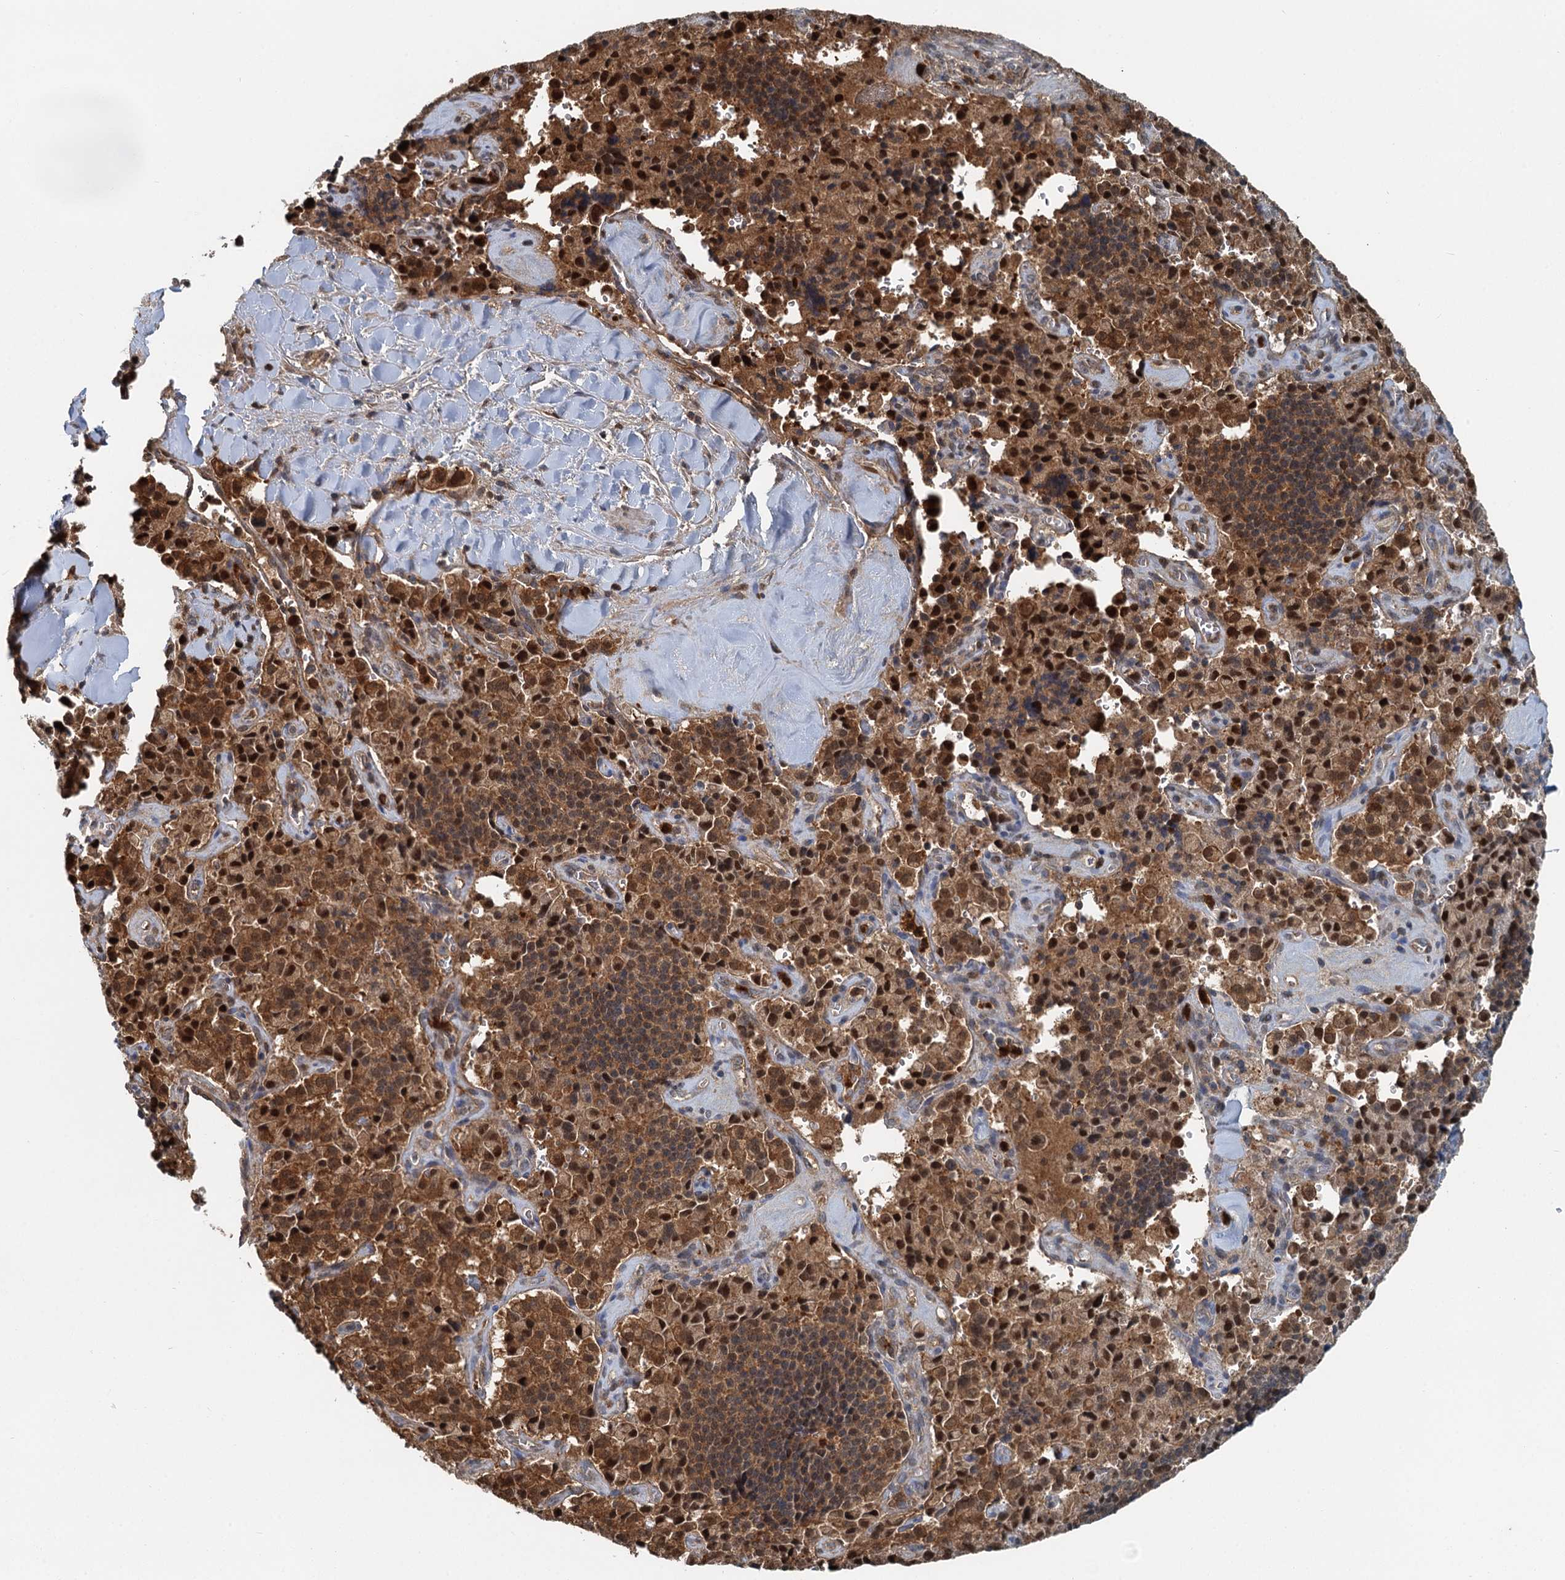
{"staining": {"intensity": "strong", "quantity": ">75%", "location": "cytoplasmic/membranous,nuclear"}, "tissue": "pancreatic cancer", "cell_type": "Tumor cells", "image_type": "cancer", "snomed": [{"axis": "morphology", "description": "Adenocarcinoma, NOS"}, {"axis": "topography", "description": "Pancreas"}], "caption": "An image showing strong cytoplasmic/membranous and nuclear expression in about >75% of tumor cells in pancreatic adenocarcinoma, as visualized by brown immunohistochemical staining.", "gene": "GPI", "patient": {"sex": "male", "age": 65}}